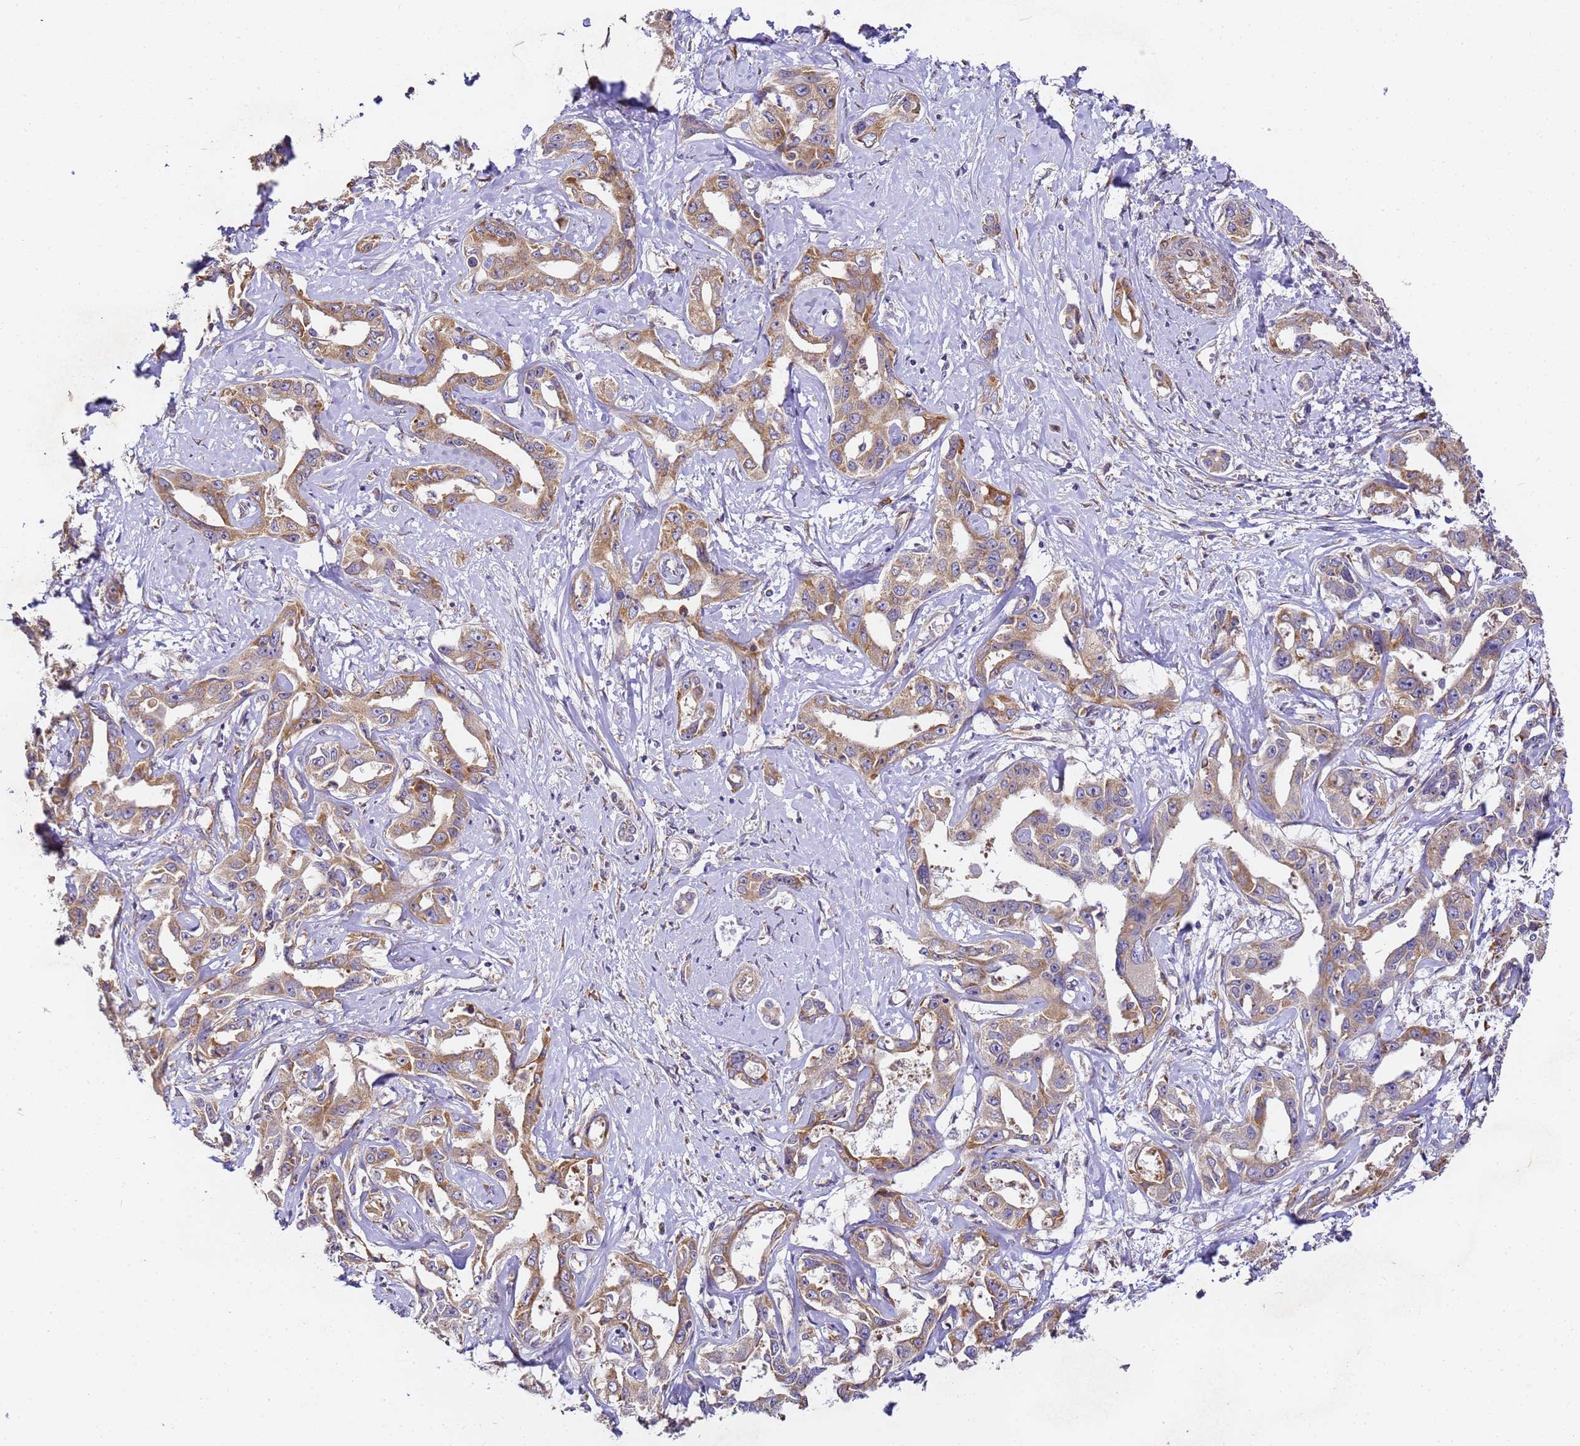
{"staining": {"intensity": "moderate", "quantity": ">75%", "location": "cytoplasmic/membranous"}, "tissue": "liver cancer", "cell_type": "Tumor cells", "image_type": "cancer", "snomed": [{"axis": "morphology", "description": "Cholangiocarcinoma"}, {"axis": "topography", "description": "Liver"}], "caption": "Protein expression analysis of liver cholangiocarcinoma reveals moderate cytoplasmic/membranous staining in about >75% of tumor cells.", "gene": "RPL13A", "patient": {"sex": "male", "age": 59}}